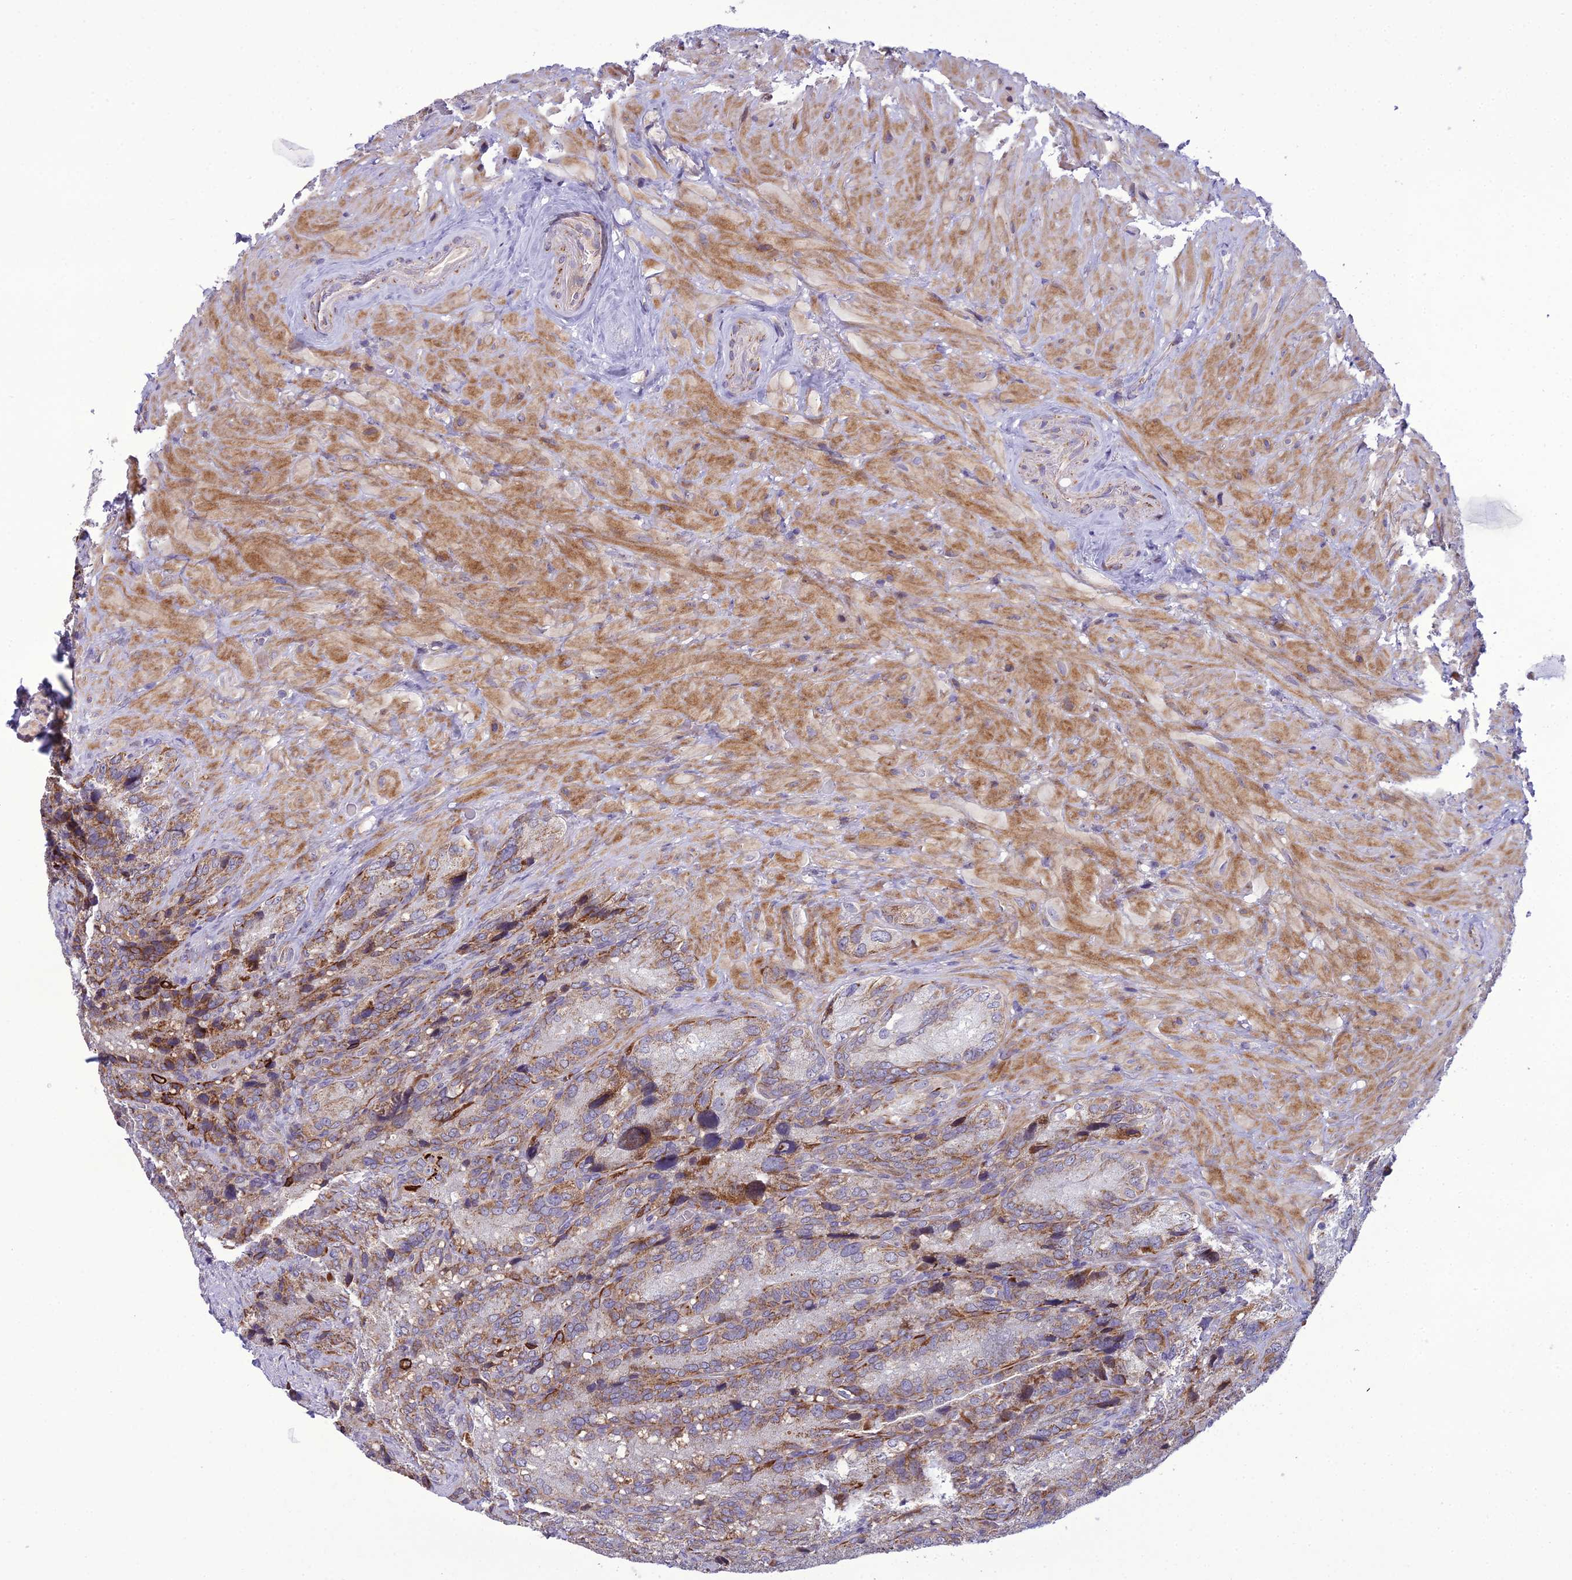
{"staining": {"intensity": "strong", "quantity": "<25%", "location": "cytoplasmic/membranous"}, "tissue": "seminal vesicle", "cell_type": "Glandular cells", "image_type": "normal", "snomed": [{"axis": "morphology", "description": "Normal tissue, NOS"}, {"axis": "topography", "description": "Seminal veicle"}], "caption": "DAB immunohistochemical staining of benign seminal vesicle exhibits strong cytoplasmic/membranous protein expression in approximately <25% of glandular cells. (brown staining indicates protein expression, while blue staining denotes nuclei).", "gene": "NODAL", "patient": {"sex": "male", "age": 62}}